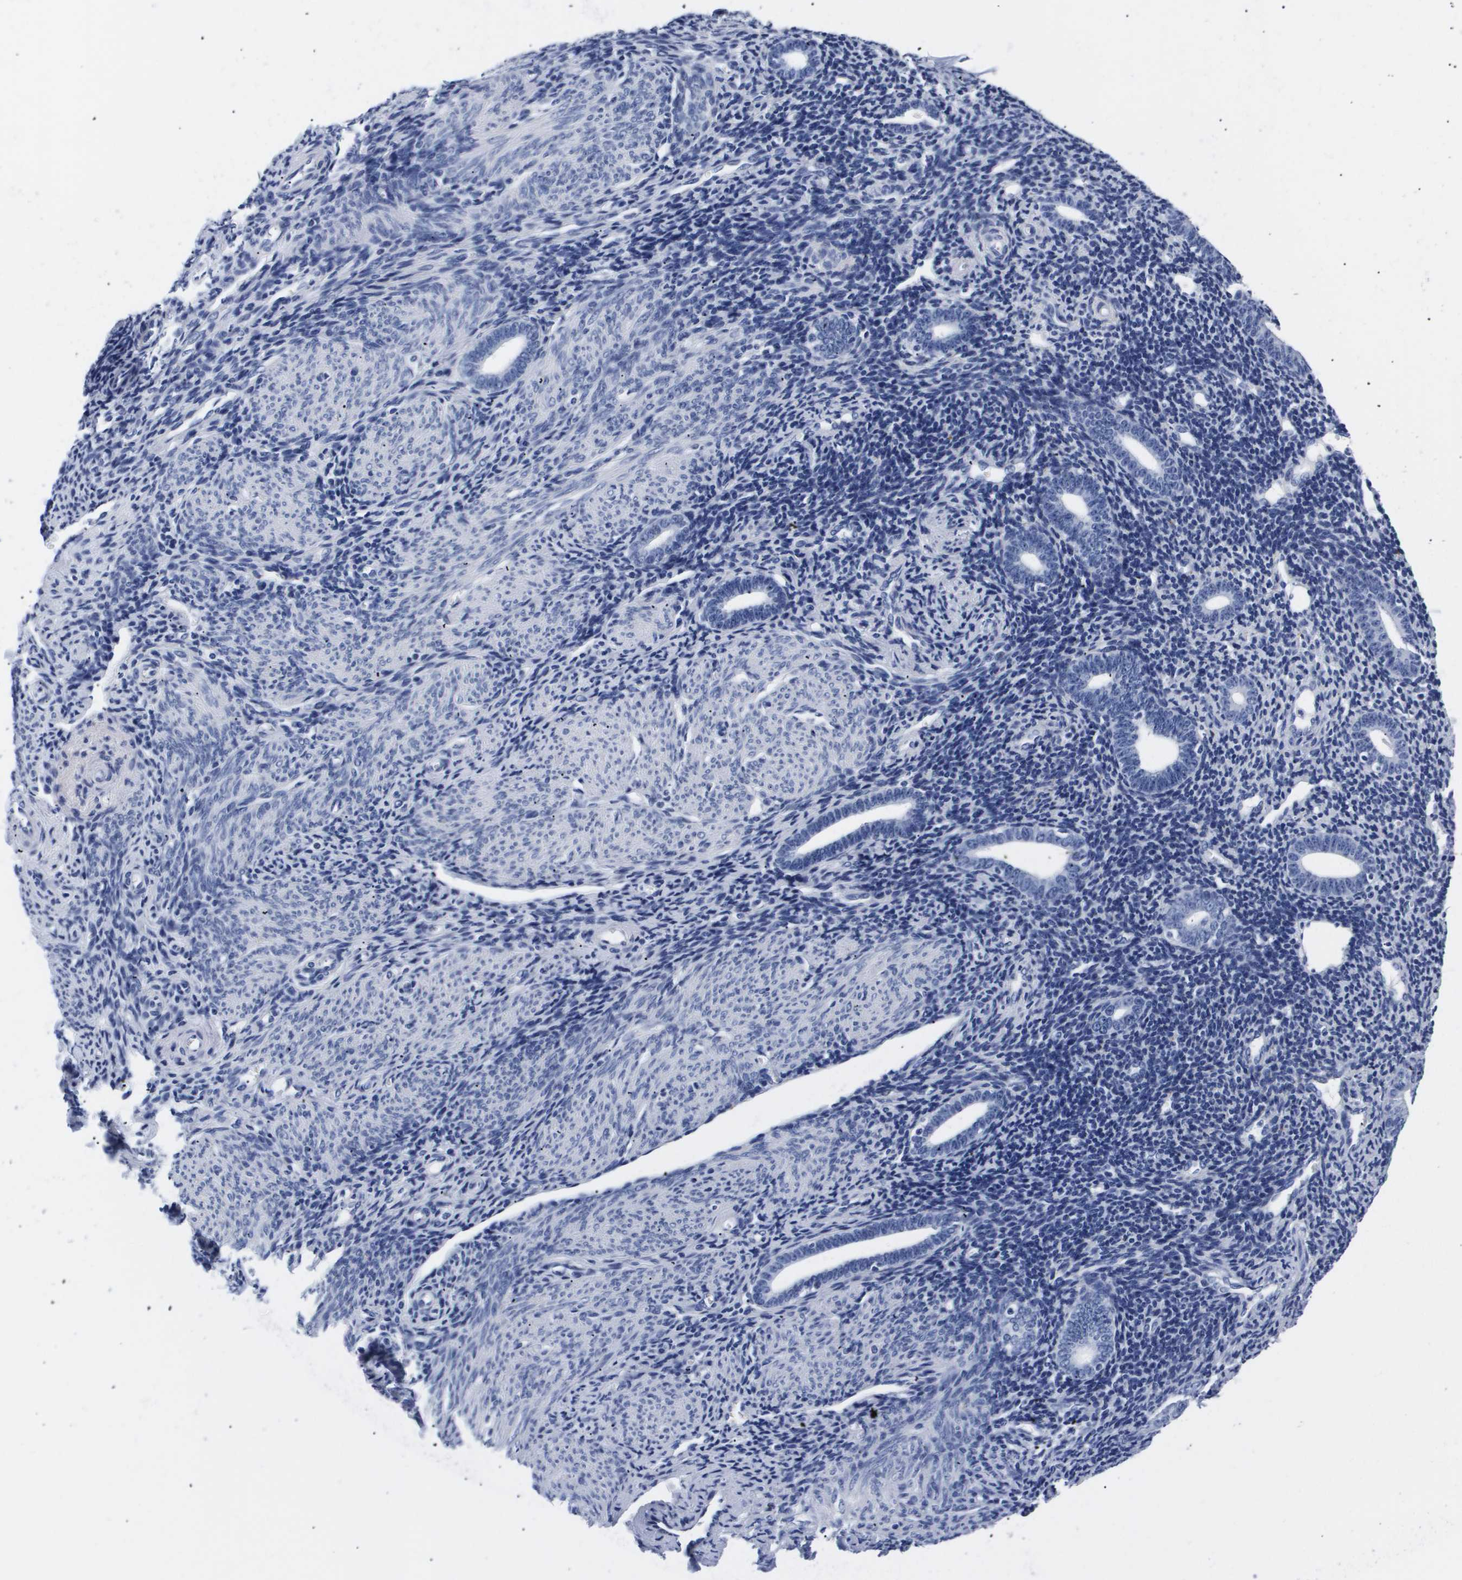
{"staining": {"intensity": "negative", "quantity": "none", "location": "none"}, "tissue": "endometrium", "cell_type": "Cells in endometrial stroma", "image_type": "normal", "snomed": [{"axis": "morphology", "description": "Normal tissue, NOS"}, {"axis": "topography", "description": "Endometrium"}], "caption": "This image is of unremarkable endometrium stained with immunohistochemistry to label a protein in brown with the nuclei are counter-stained blue. There is no expression in cells in endometrial stroma.", "gene": "ATP6V0A4", "patient": {"sex": "female", "age": 50}}